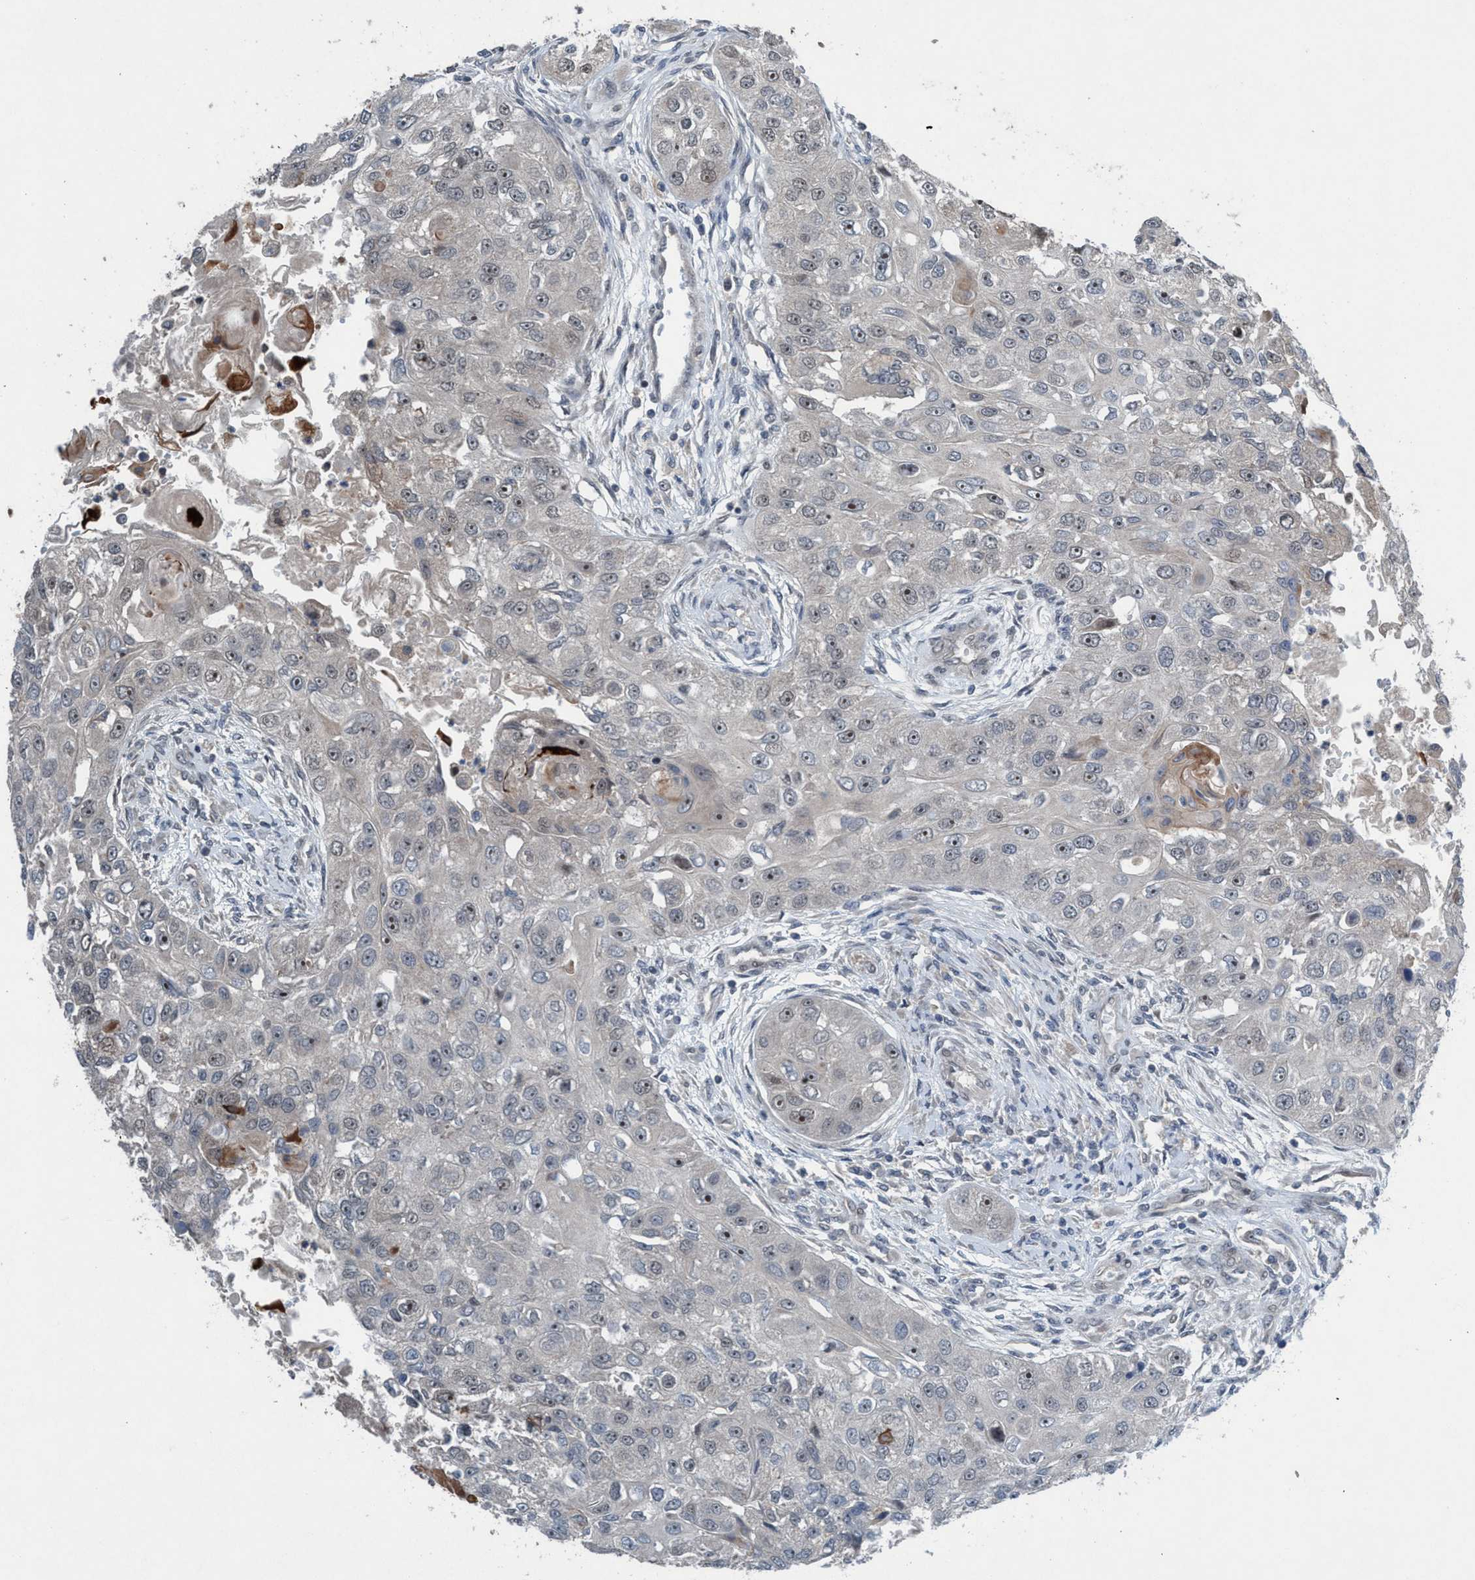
{"staining": {"intensity": "moderate", "quantity": "25%-75%", "location": "nuclear"}, "tissue": "head and neck cancer", "cell_type": "Tumor cells", "image_type": "cancer", "snomed": [{"axis": "morphology", "description": "Normal tissue, NOS"}, {"axis": "morphology", "description": "Squamous cell carcinoma, NOS"}, {"axis": "topography", "description": "Skeletal muscle"}, {"axis": "topography", "description": "Head-Neck"}], "caption": "IHC of head and neck squamous cell carcinoma displays medium levels of moderate nuclear expression in about 25%-75% of tumor cells. (Brightfield microscopy of DAB IHC at high magnification).", "gene": "NISCH", "patient": {"sex": "male", "age": 51}}